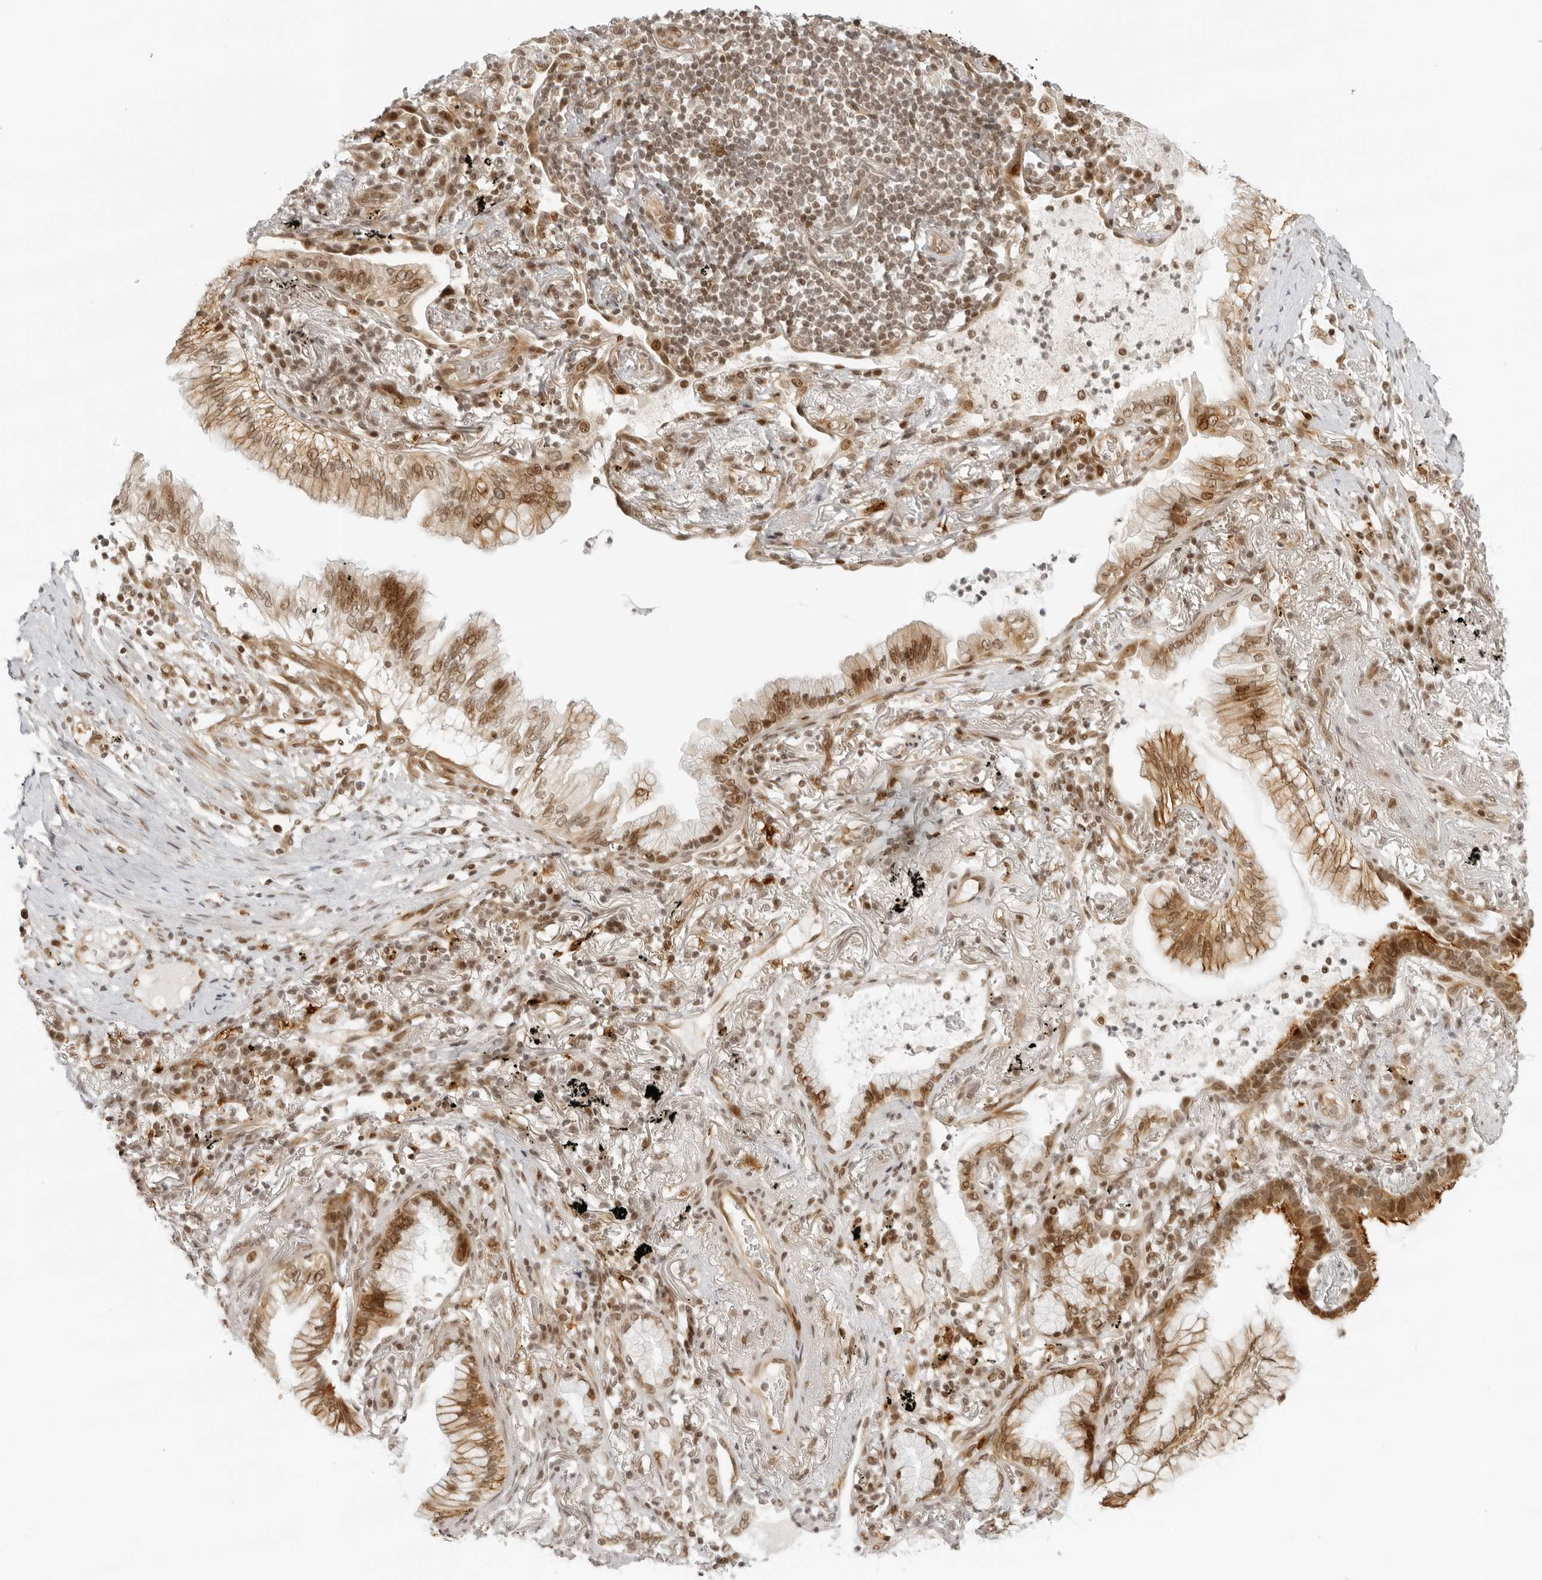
{"staining": {"intensity": "moderate", "quantity": ">75%", "location": "cytoplasmic/membranous,nuclear"}, "tissue": "lung cancer", "cell_type": "Tumor cells", "image_type": "cancer", "snomed": [{"axis": "morphology", "description": "Adenocarcinoma, NOS"}, {"axis": "topography", "description": "Lung"}], "caption": "Lung adenocarcinoma tissue shows moderate cytoplasmic/membranous and nuclear expression in about >75% of tumor cells, visualized by immunohistochemistry.", "gene": "ZNF407", "patient": {"sex": "female", "age": 70}}